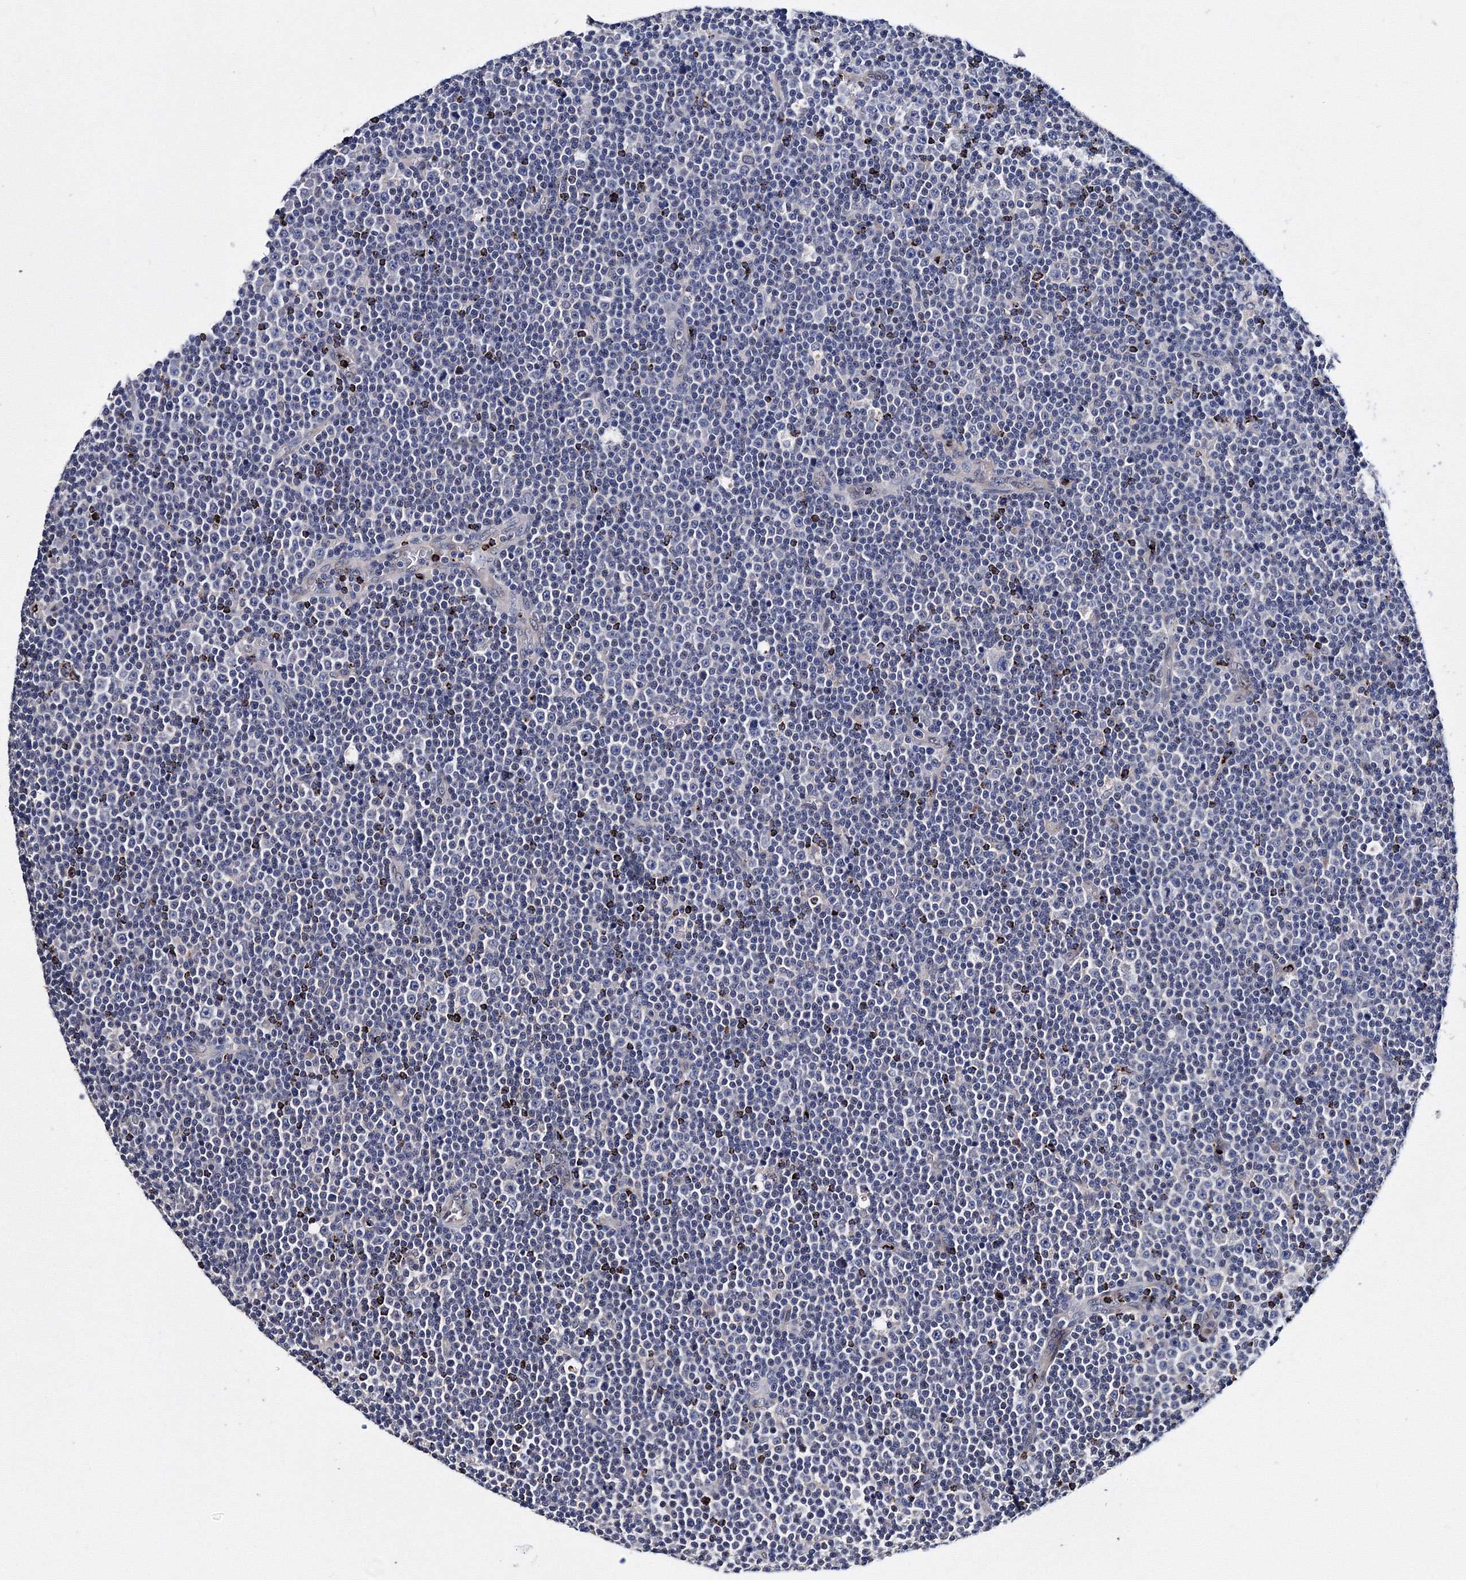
{"staining": {"intensity": "negative", "quantity": "none", "location": "none"}, "tissue": "lymphoma", "cell_type": "Tumor cells", "image_type": "cancer", "snomed": [{"axis": "morphology", "description": "Malignant lymphoma, non-Hodgkin's type, Low grade"}, {"axis": "topography", "description": "Lymph node"}], "caption": "Histopathology image shows no protein expression in tumor cells of lymphoma tissue.", "gene": "PHYKPL", "patient": {"sex": "female", "age": 67}}